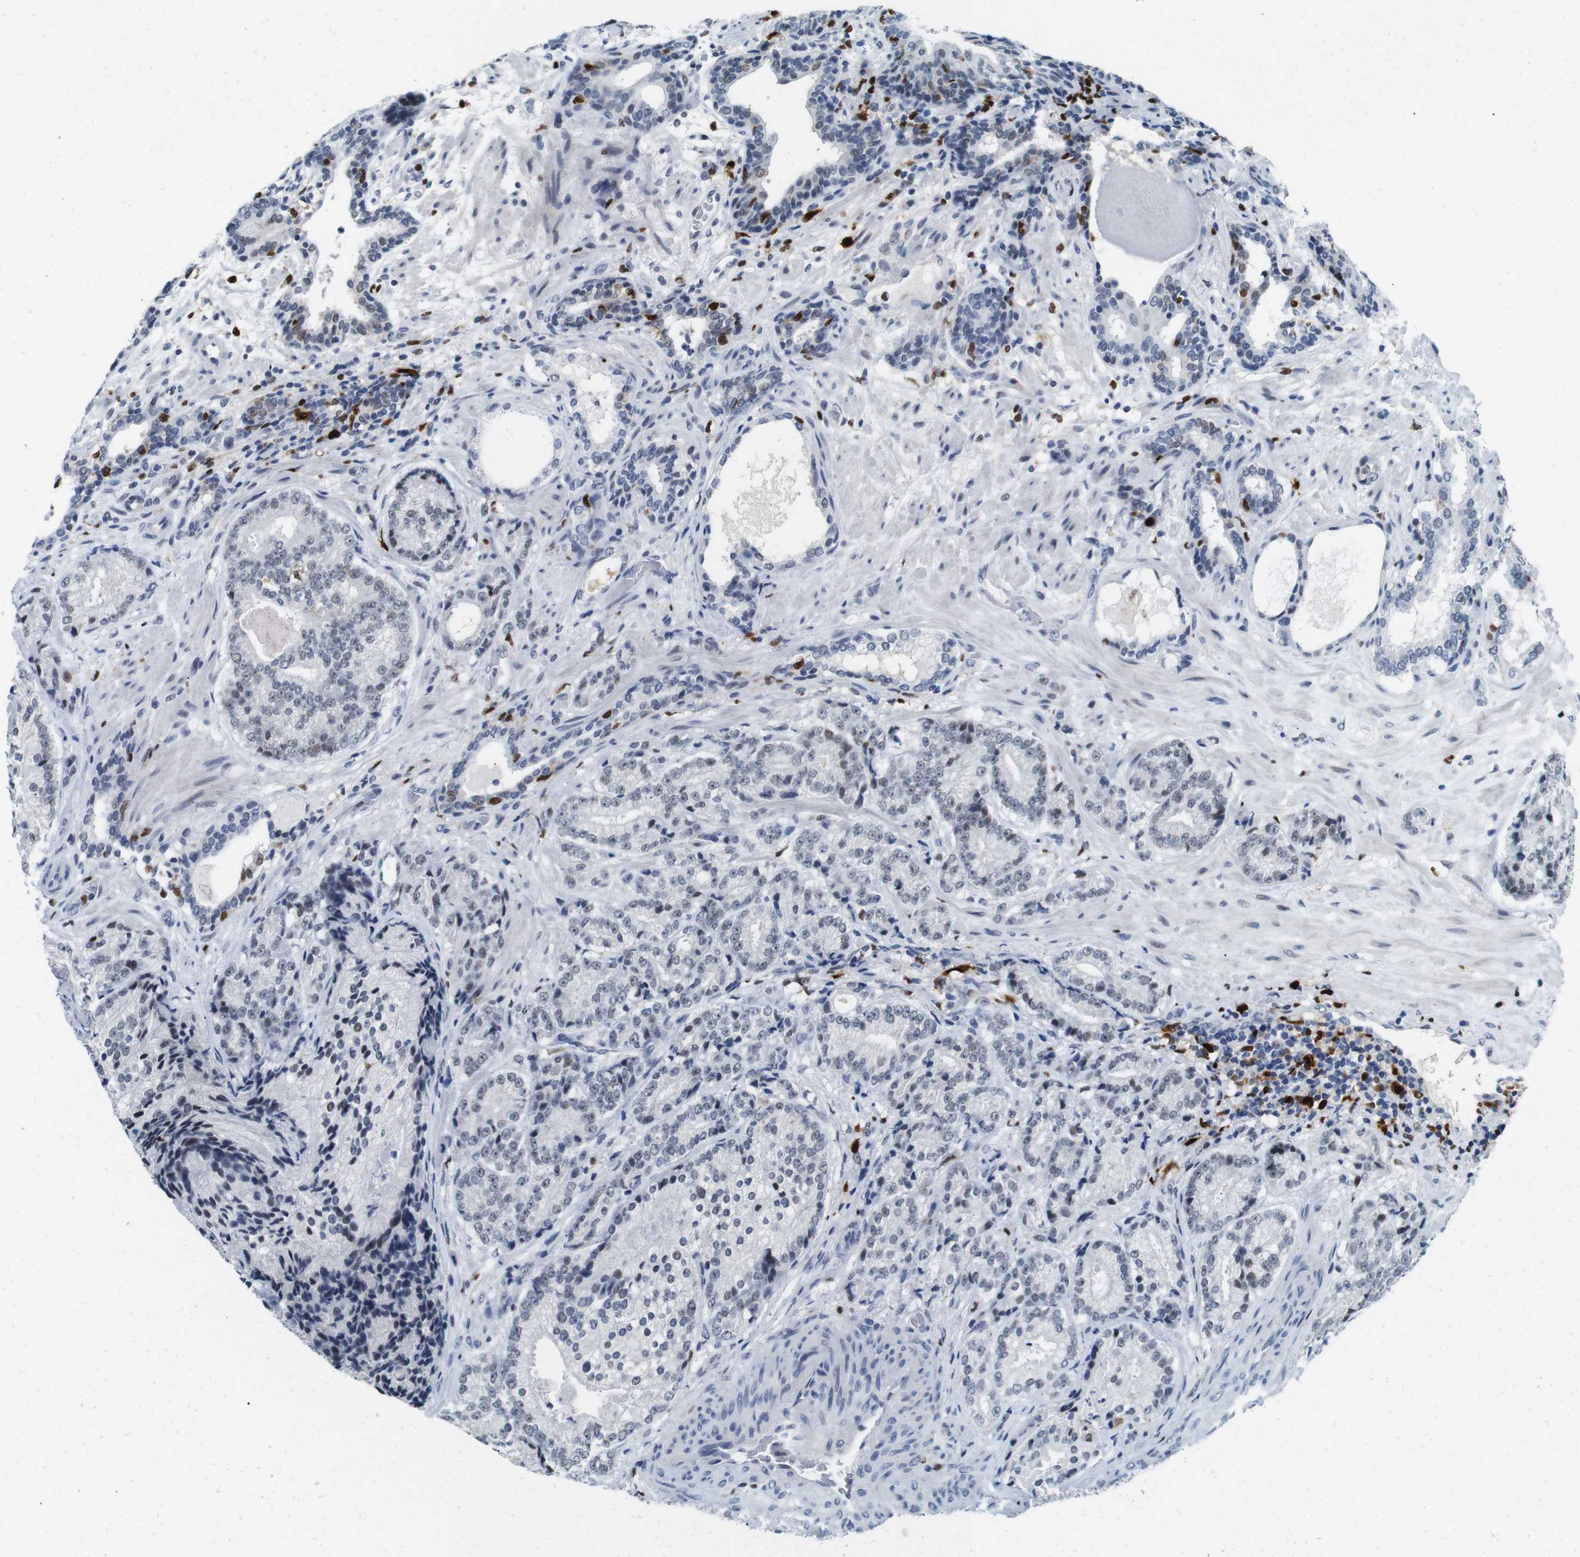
{"staining": {"intensity": "moderate", "quantity": "<25%", "location": "nuclear"}, "tissue": "prostate cancer", "cell_type": "Tumor cells", "image_type": "cancer", "snomed": [{"axis": "morphology", "description": "Adenocarcinoma, High grade"}, {"axis": "topography", "description": "Prostate"}], "caption": "The micrograph shows staining of high-grade adenocarcinoma (prostate), revealing moderate nuclear protein expression (brown color) within tumor cells. (Stains: DAB (3,3'-diaminobenzidine) in brown, nuclei in blue, Microscopy: brightfield microscopy at high magnification).", "gene": "IRF8", "patient": {"sex": "male", "age": 61}}